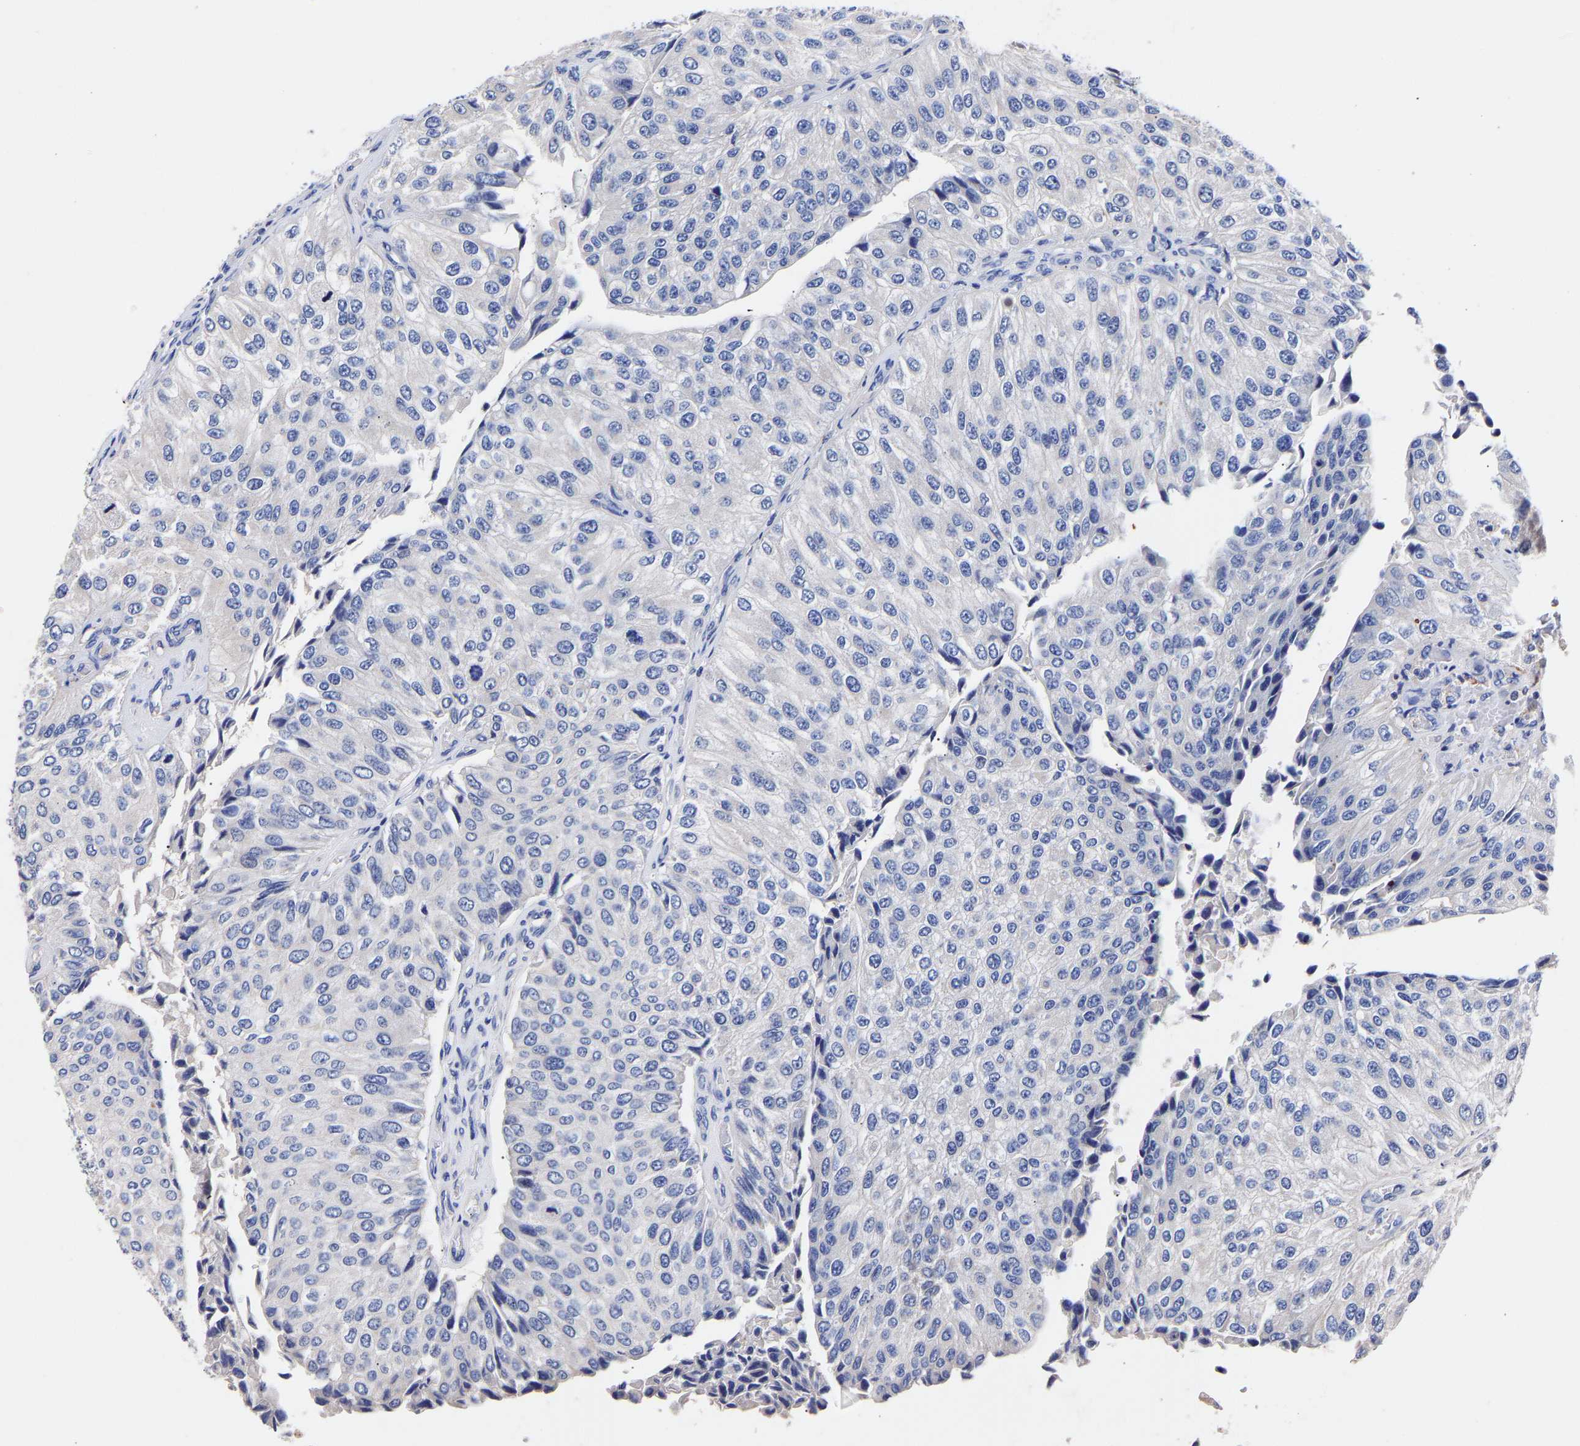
{"staining": {"intensity": "negative", "quantity": "none", "location": "none"}, "tissue": "urothelial cancer", "cell_type": "Tumor cells", "image_type": "cancer", "snomed": [{"axis": "morphology", "description": "Urothelial carcinoma, High grade"}, {"axis": "topography", "description": "Kidney"}, {"axis": "topography", "description": "Urinary bladder"}], "caption": "Micrograph shows no protein staining in tumor cells of high-grade urothelial carcinoma tissue.", "gene": "SEM1", "patient": {"sex": "male", "age": 77}}